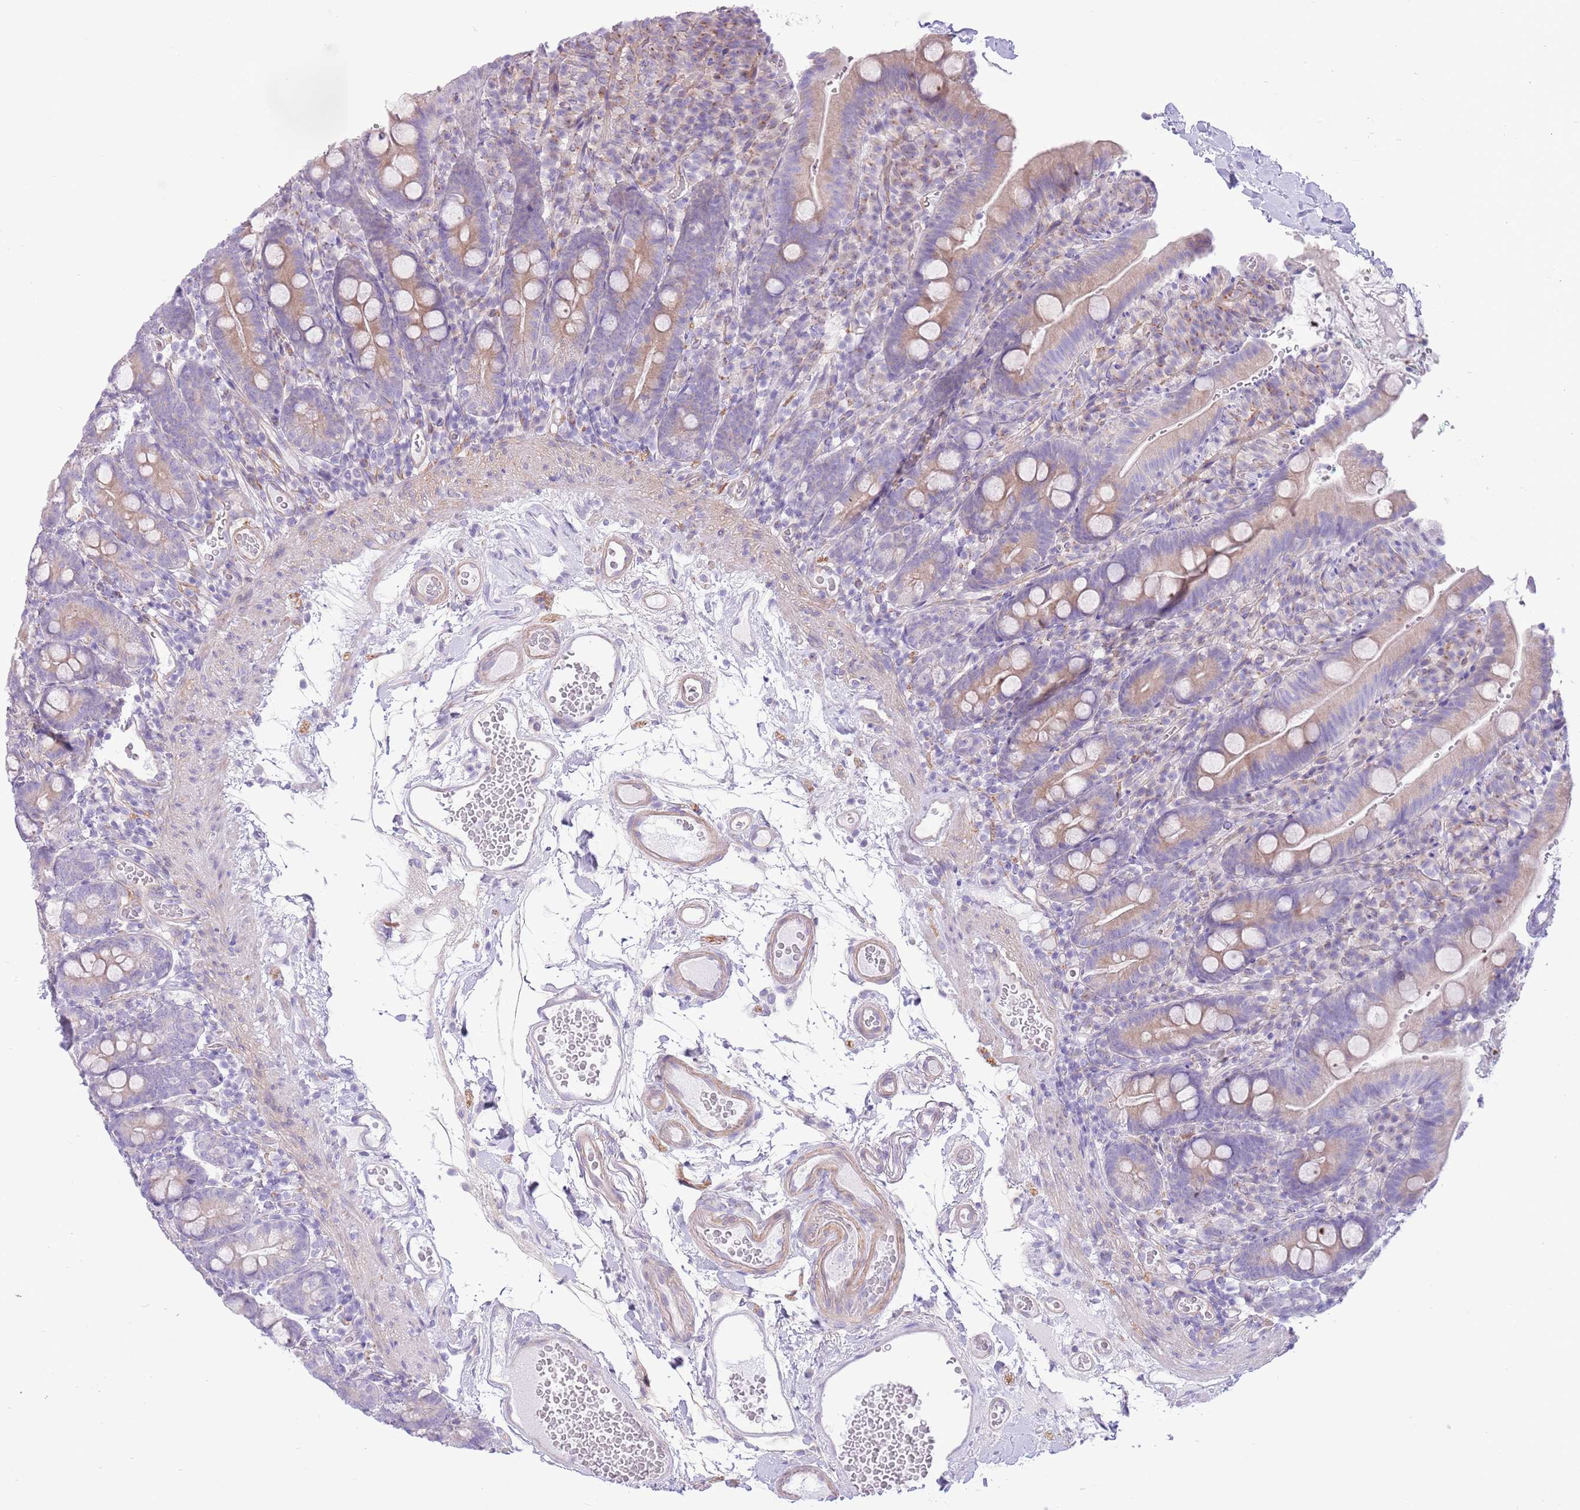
{"staining": {"intensity": "weak", "quantity": "25%-75%", "location": "cytoplasmic/membranous"}, "tissue": "duodenum", "cell_type": "Glandular cells", "image_type": "normal", "snomed": [{"axis": "morphology", "description": "Normal tissue, NOS"}, {"axis": "topography", "description": "Duodenum"}], "caption": "This is a photomicrograph of immunohistochemistry staining of normal duodenum, which shows weak expression in the cytoplasmic/membranous of glandular cells.", "gene": "ZC4H2", "patient": {"sex": "female", "age": 67}}